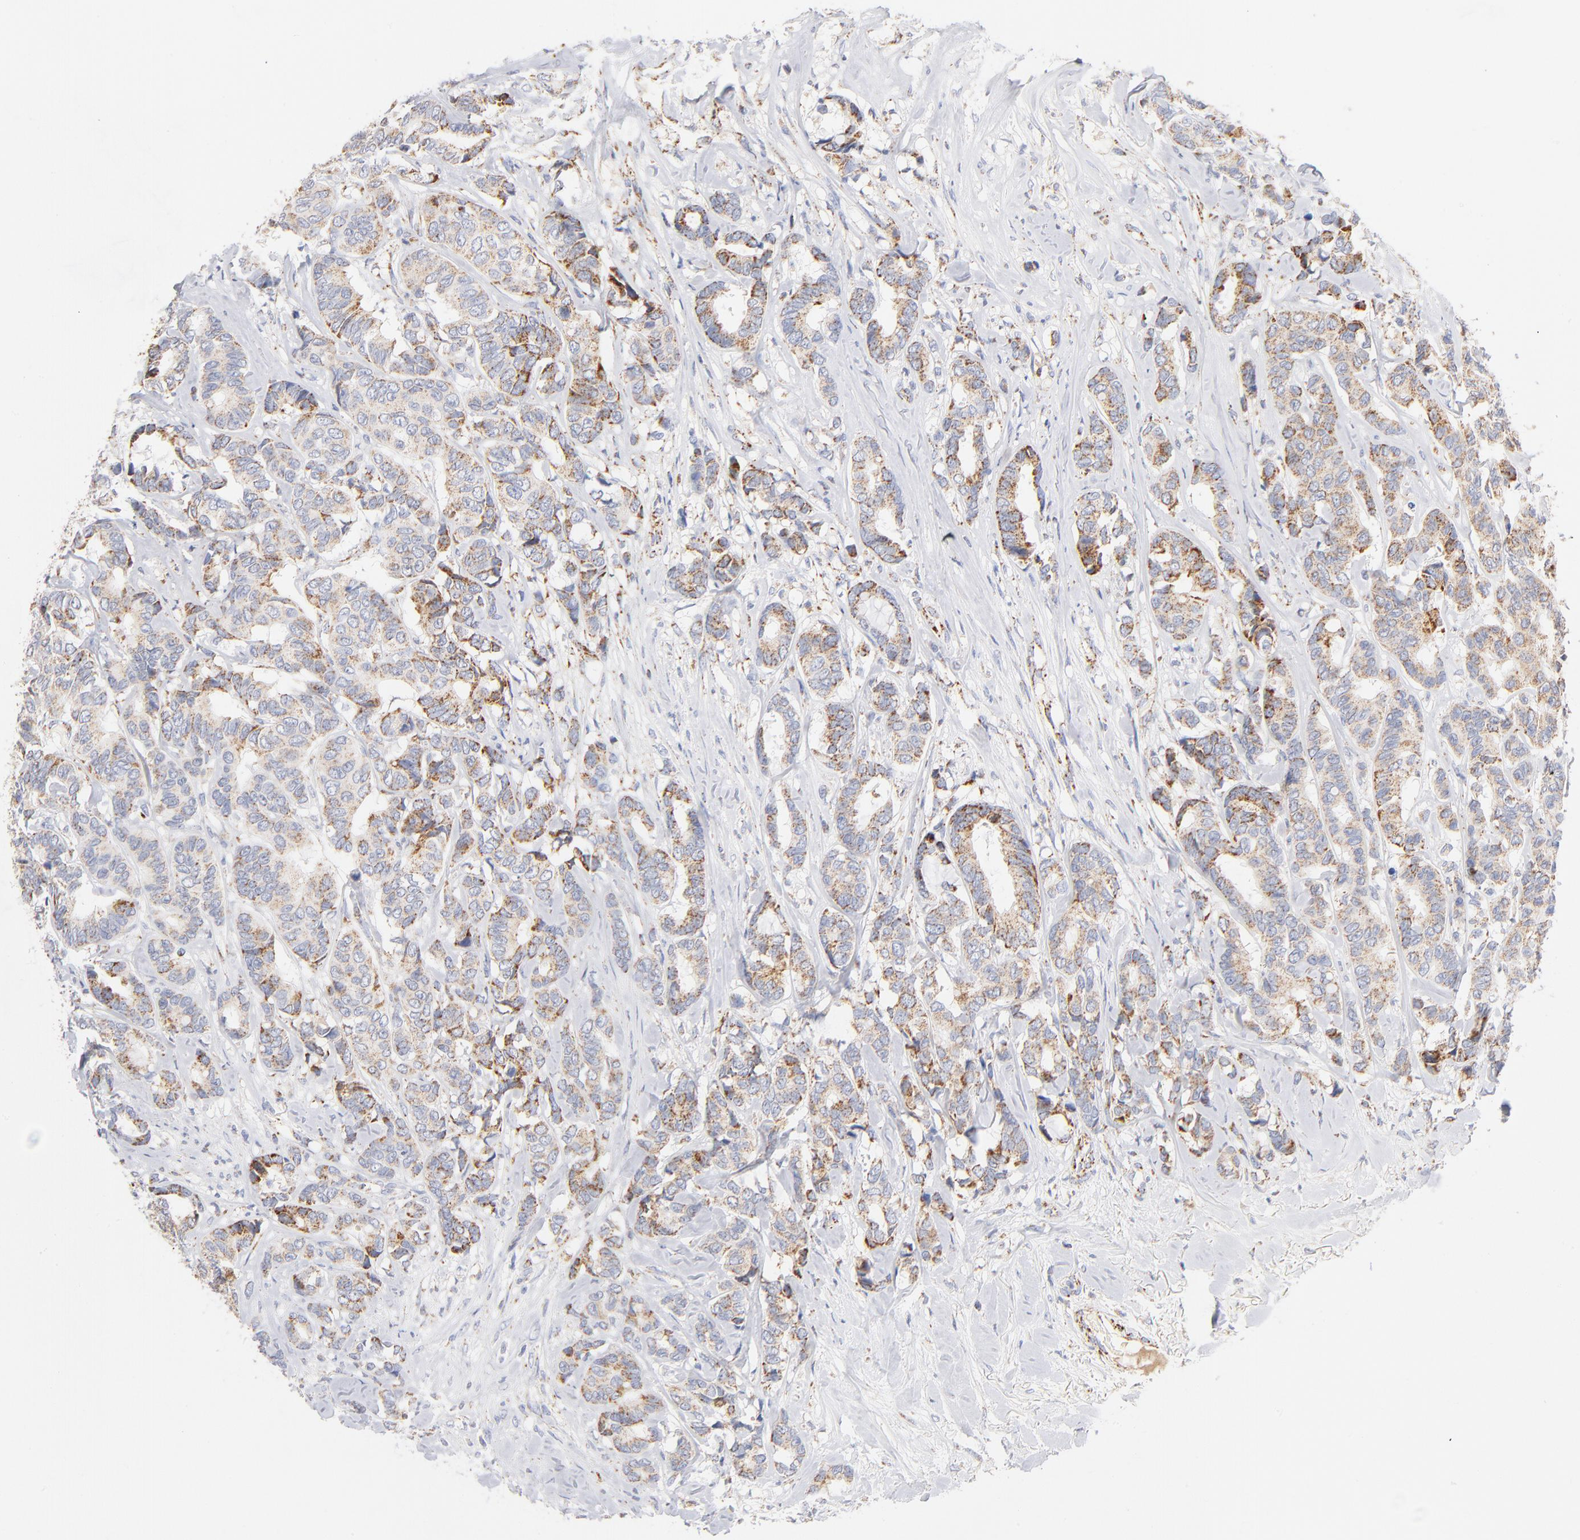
{"staining": {"intensity": "weak", "quantity": ">75%", "location": "cytoplasmic/membranous"}, "tissue": "breast cancer", "cell_type": "Tumor cells", "image_type": "cancer", "snomed": [{"axis": "morphology", "description": "Duct carcinoma"}, {"axis": "topography", "description": "Breast"}], "caption": "Immunohistochemistry (IHC) histopathology image of breast cancer (intraductal carcinoma) stained for a protein (brown), which displays low levels of weak cytoplasmic/membranous expression in approximately >75% of tumor cells.", "gene": "DLAT", "patient": {"sex": "female", "age": 87}}